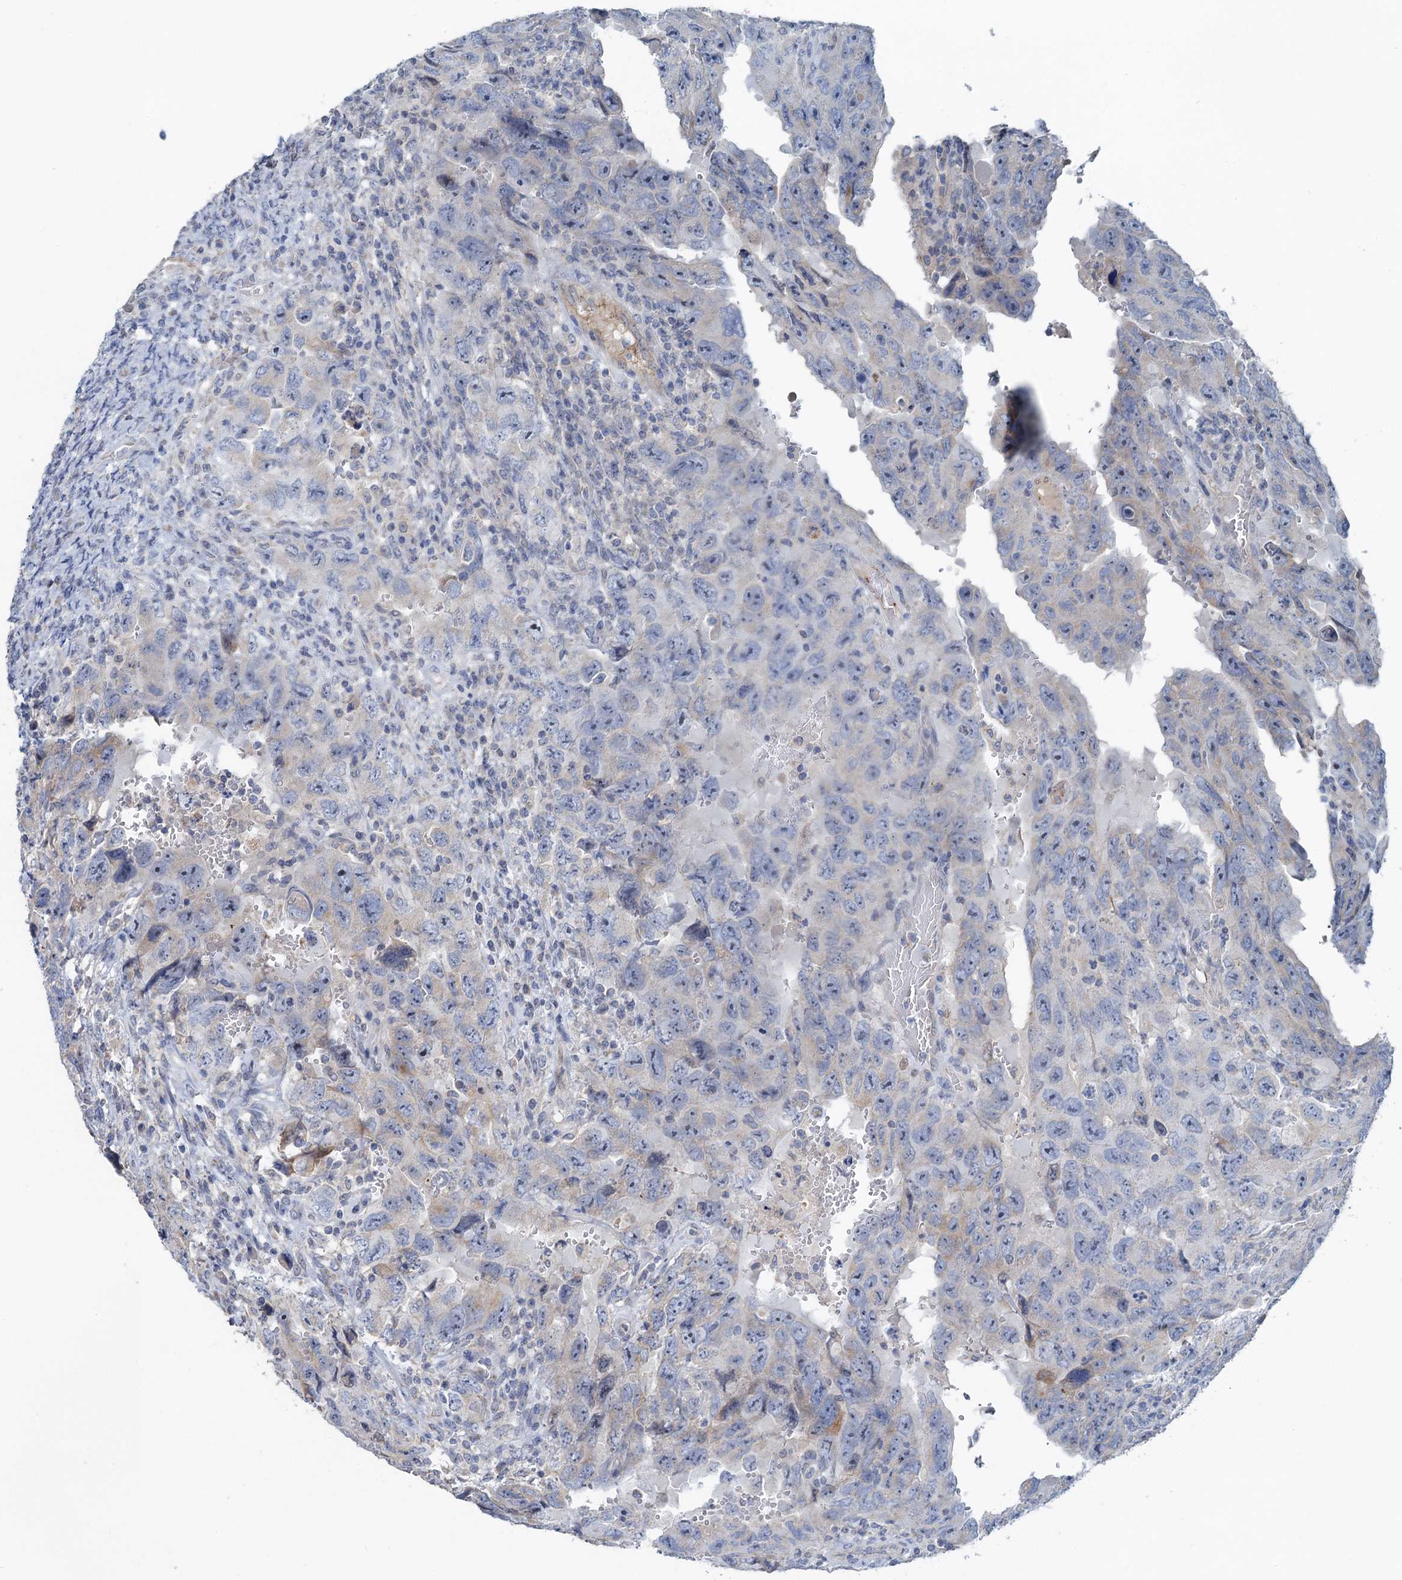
{"staining": {"intensity": "negative", "quantity": "none", "location": "none"}, "tissue": "testis cancer", "cell_type": "Tumor cells", "image_type": "cancer", "snomed": [{"axis": "morphology", "description": "Carcinoma, Embryonal, NOS"}, {"axis": "topography", "description": "Testis"}], "caption": "The micrograph displays no staining of tumor cells in testis cancer (embryonal carcinoma).", "gene": "PLLP", "patient": {"sex": "male", "age": 26}}